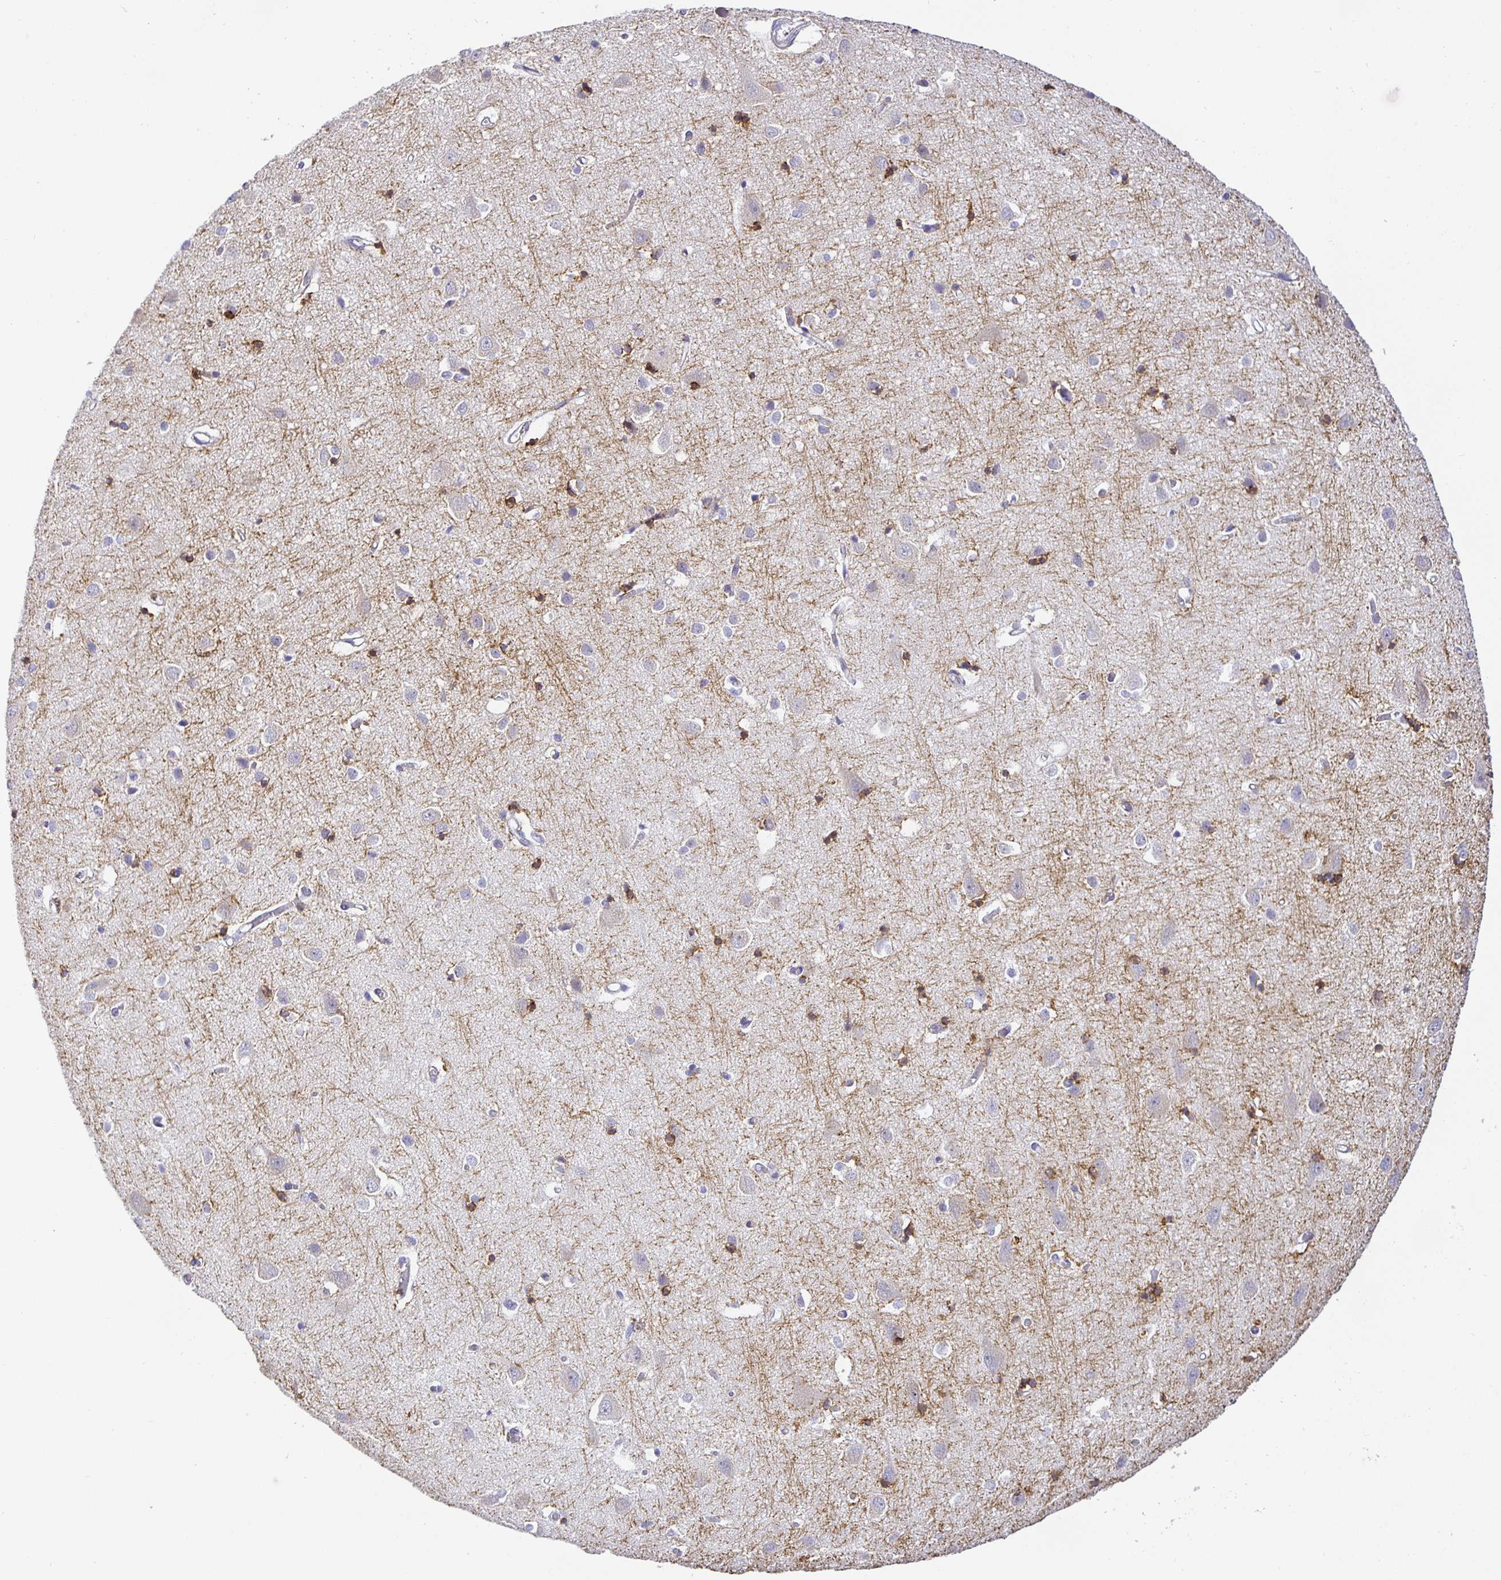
{"staining": {"intensity": "weak", "quantity": "25%-75%", "location": "cytoplasmic/membranous"}, "tissue": "cerebral cortex", "cell_type": "Endothelial cells", "image_type": "normal", "snomed": [{"axis": "morphology", "description": "Normal tissue, NOS"}, {"axis": "topography", "description": "Cerebral cortex"}], "caption": "Normal cerebral cortex exhibits weak cytoplasmic/membranous staining in approximately 25%-75% of endothelial cells, visualized by immunohistochemistry. (DAB IHC with brightfield microscopy, high magnification).", "gene": "OPALIN", "patient": {"sex": "male", "age": 70}}